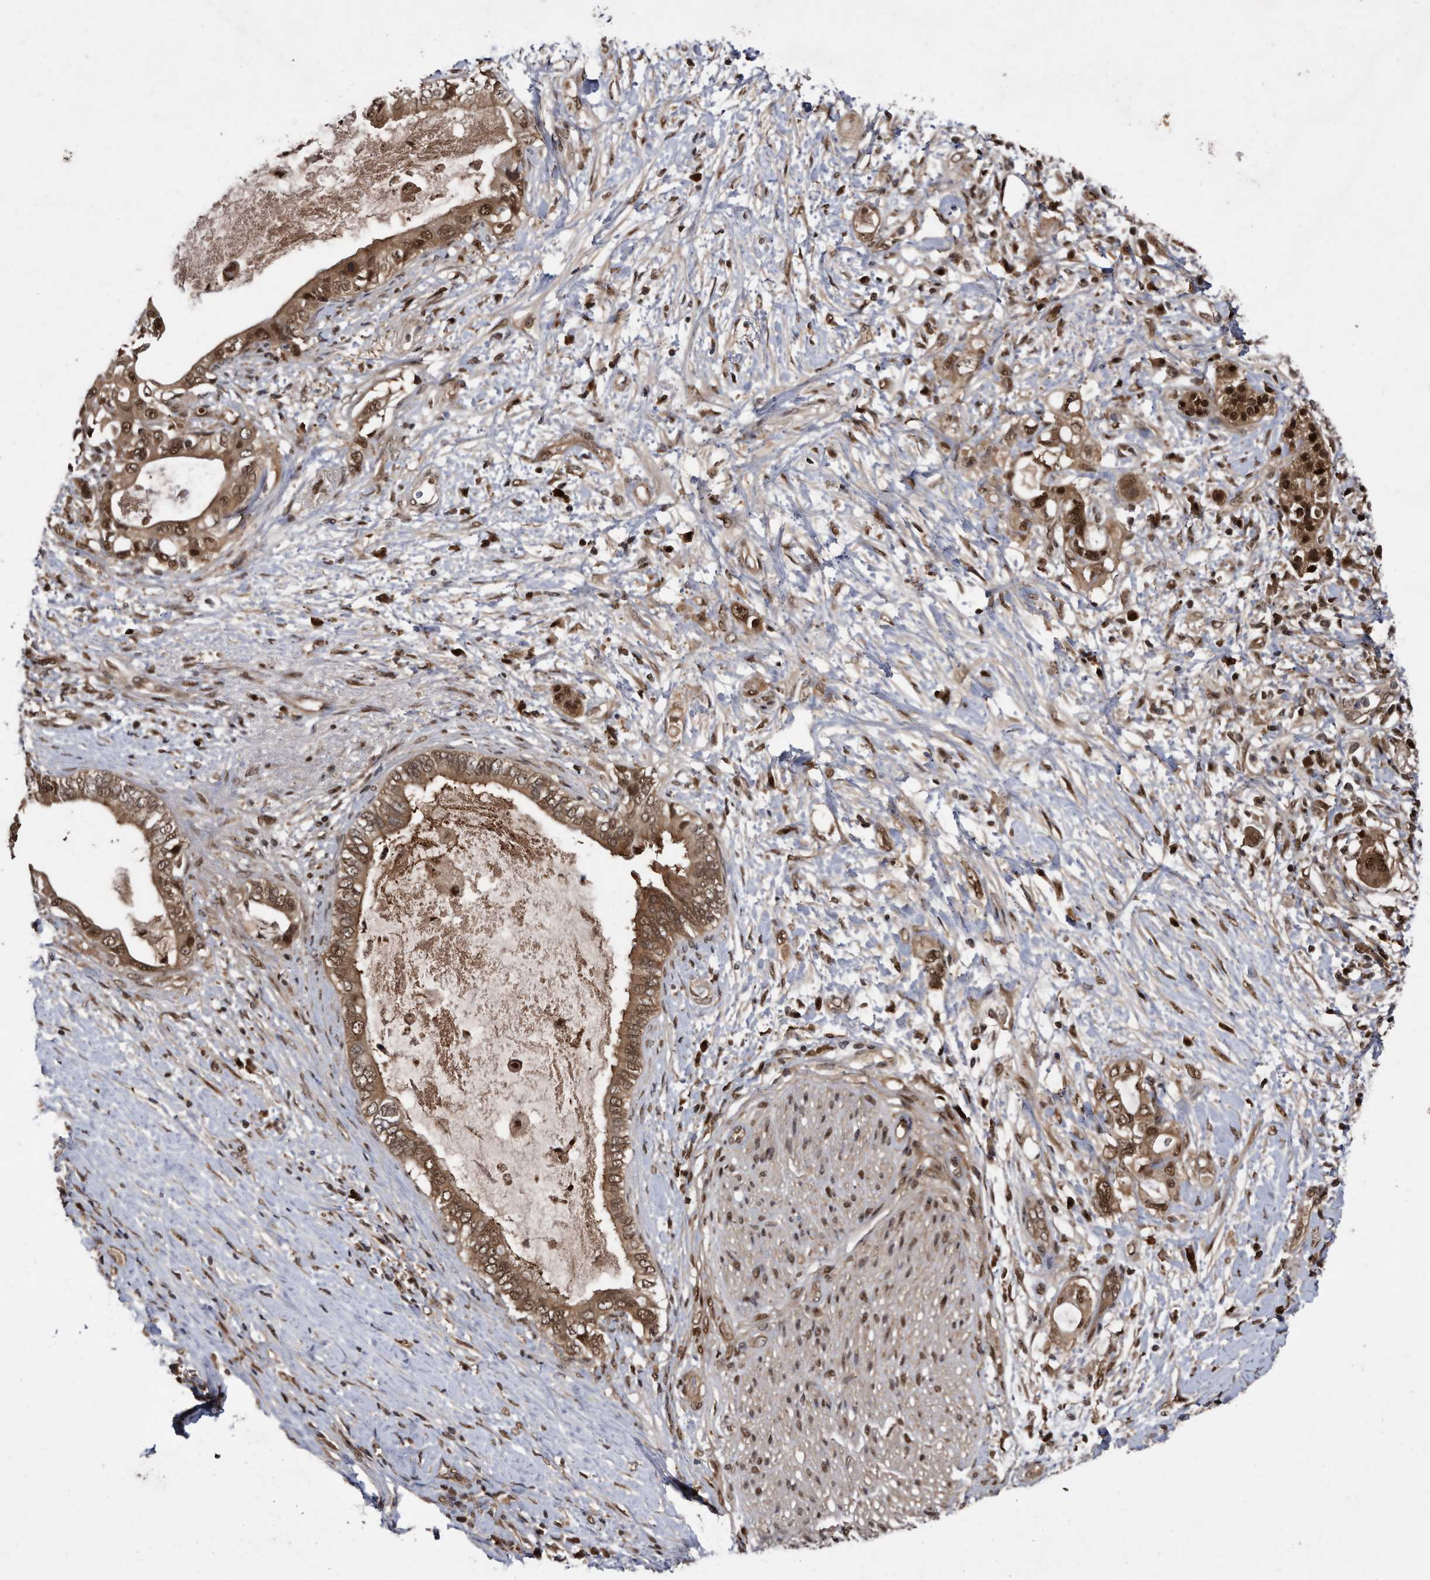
{"staining": {"intensity": "moderate", "quantity": ">75%", "location": "cytoplasmic/membranous,nuclear"}, "tissue": "pancreatic cancer", "cell_type": "Tumor cells", "image_type": "cancer", "snomed": [{"axis": "morphology", "description": "Adenocarcinoma, NOS"}, {"axis": "topography", "description": "Pancreas"}], "caption": "Tumor cells exhibit medium levels of moderate cytoplasmic/membranous and nuclear staining in about >75% of cells in pancreatic adenocarcinoma.", "gene": "RAD23B", "patient": {"sex": "female", "age": 56}}